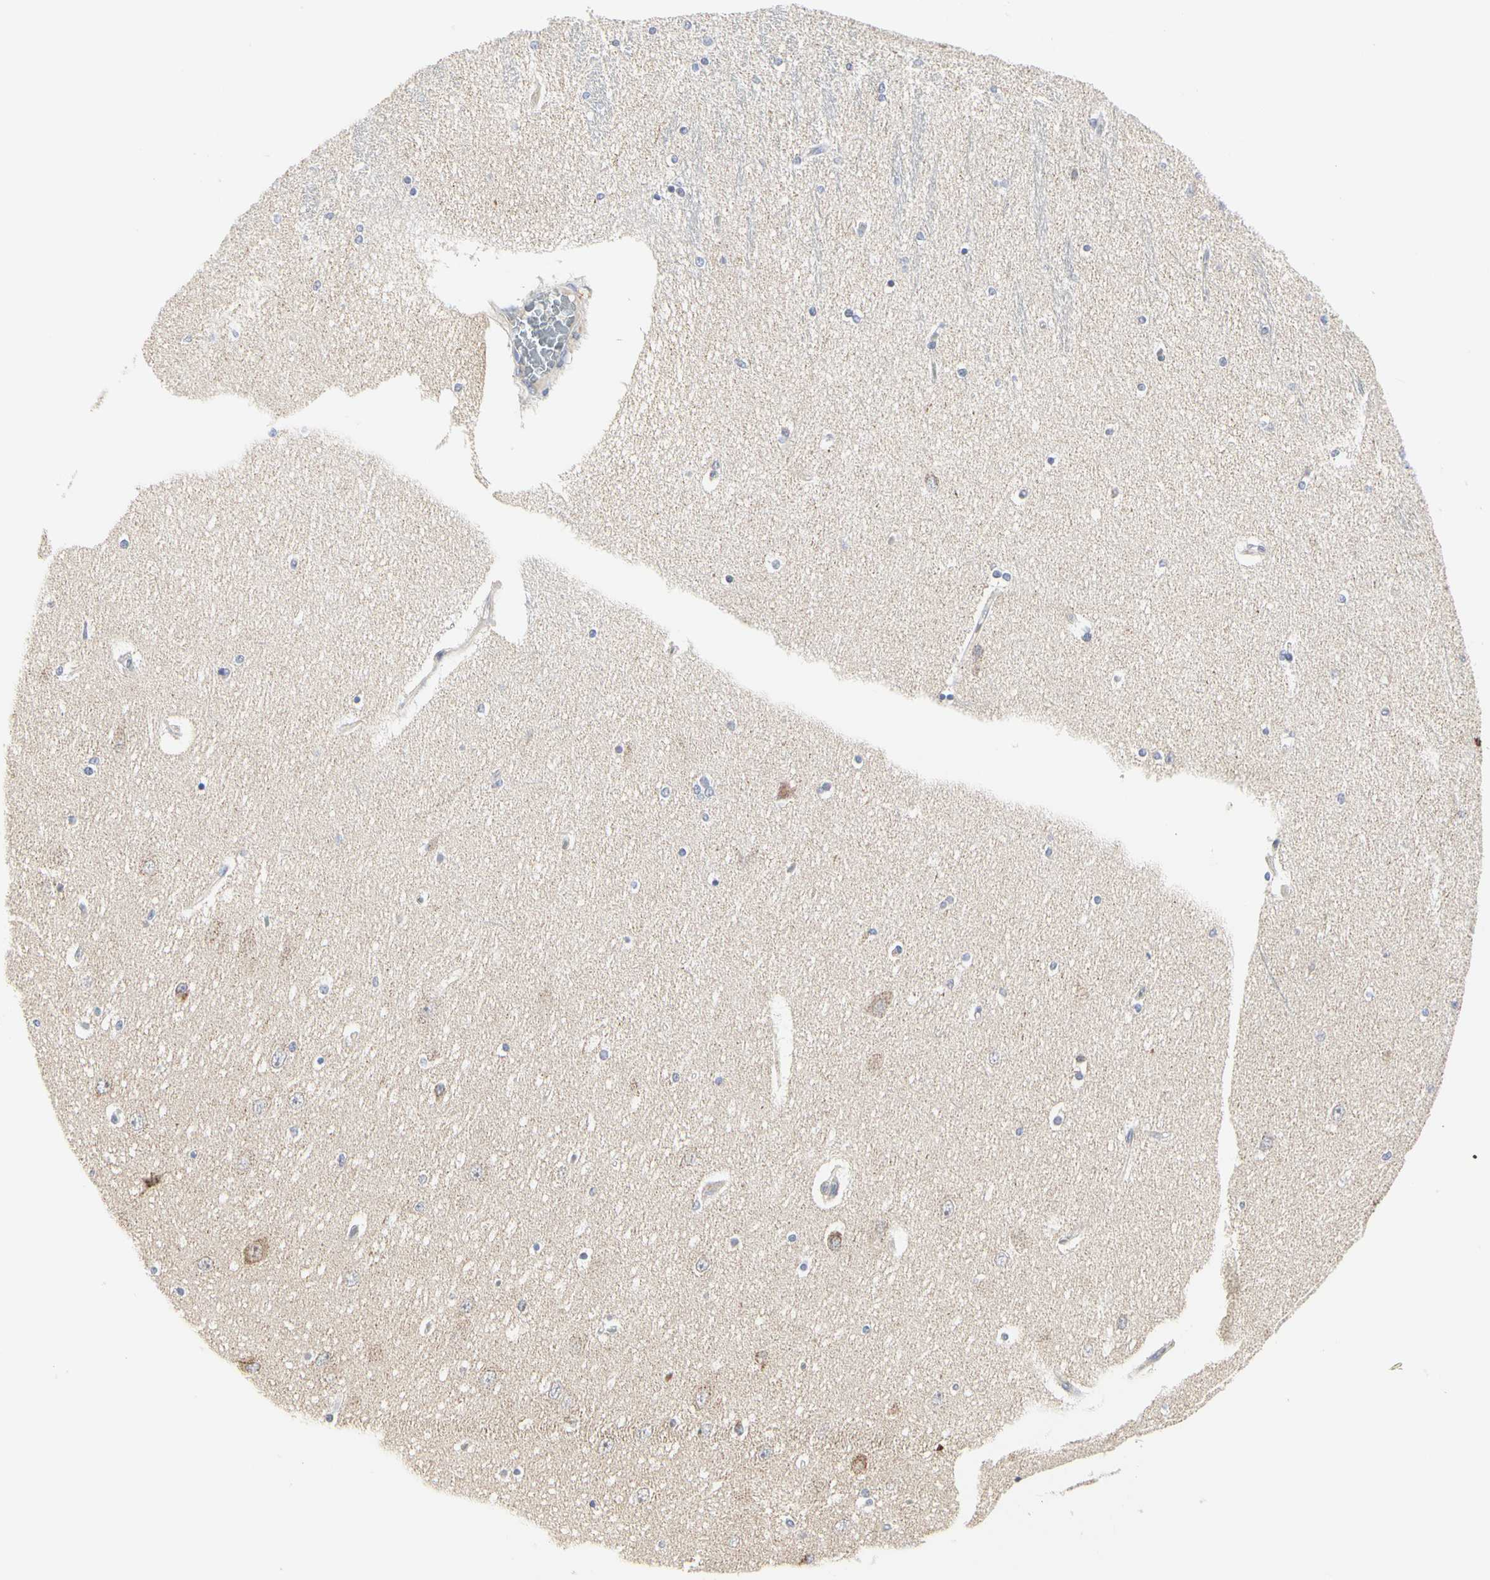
{"staining": {"intensity": "negative", "quantity": "none", "location": "none"}, "tissue": "hippocampus", "cell_type": "Glial cells", "image_type": "normal", "snomed": [{"axis": "morphology", "description": "Normal tissue, NOS"}, {"axis": "topography", "description": "Hippocampus"}], "caption": "Immunohistochemistry (IHC) micrograph of benign human hippocampus stained for a protein (brown), which demonstrates no positivity in glial cells.", "gene": "SHANK2", "patient": {"sex": "female", "age": 54}}